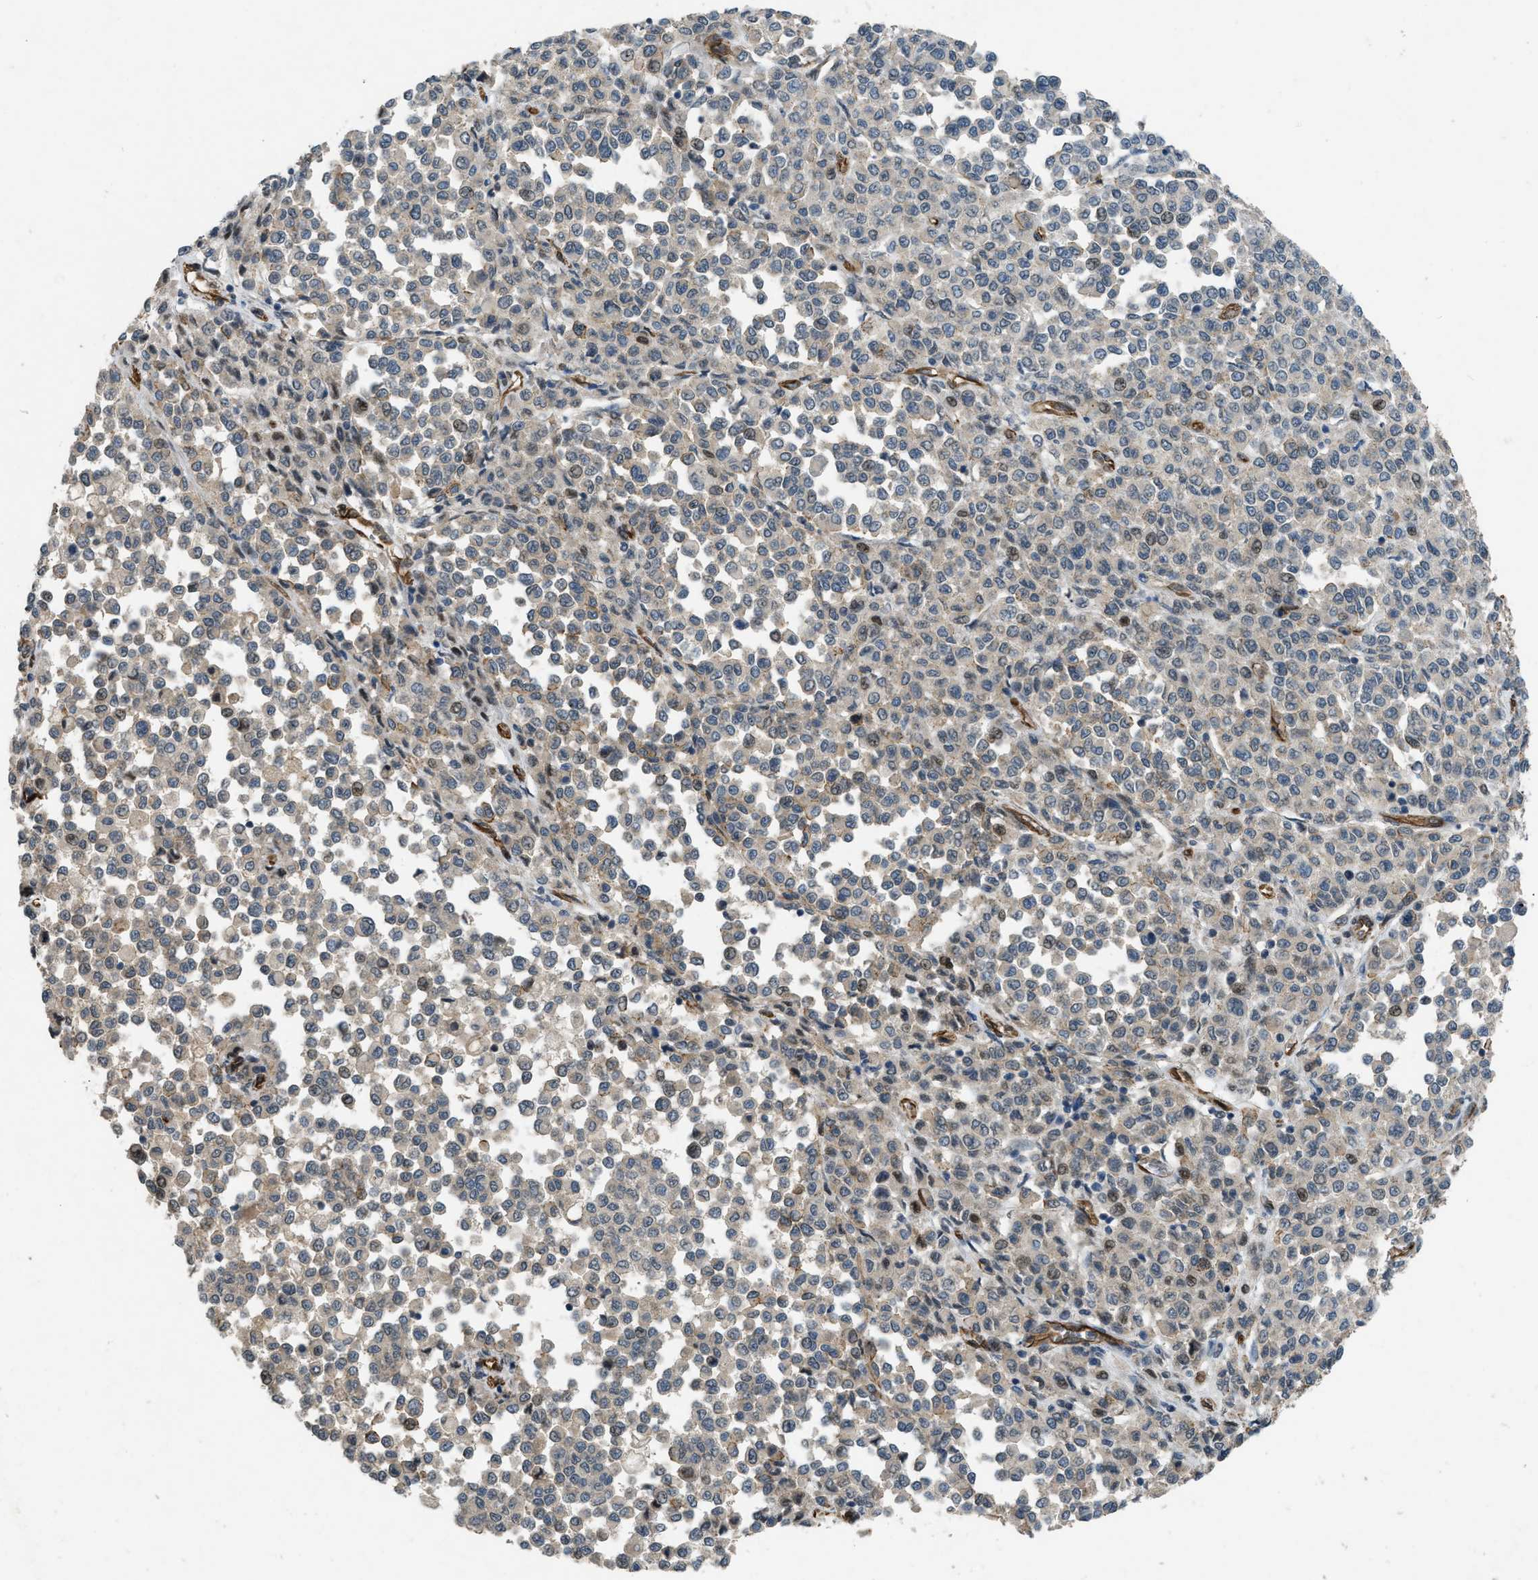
{"staining": {"intensity": "weak", "quantity": "<25%", "location": "cytoplasmic/membranous"}, "tissue": "melanoma", "cell_type": "Tumor cells", "image_type": "cancer", "snomed": [{"axis": "morphology", "description": "Malignant melanoma, Metastatic site"}, {"axis": "topography", "description": "Pancreas"}], "caption": "Malignant melanoma (metastatic site) was stained to show a protein in brown. There is no significant positivity in tumor cells. Nuclei are stained in blue.", "gene": "NMB", "patient": {"sex": "female", "age": 30}}